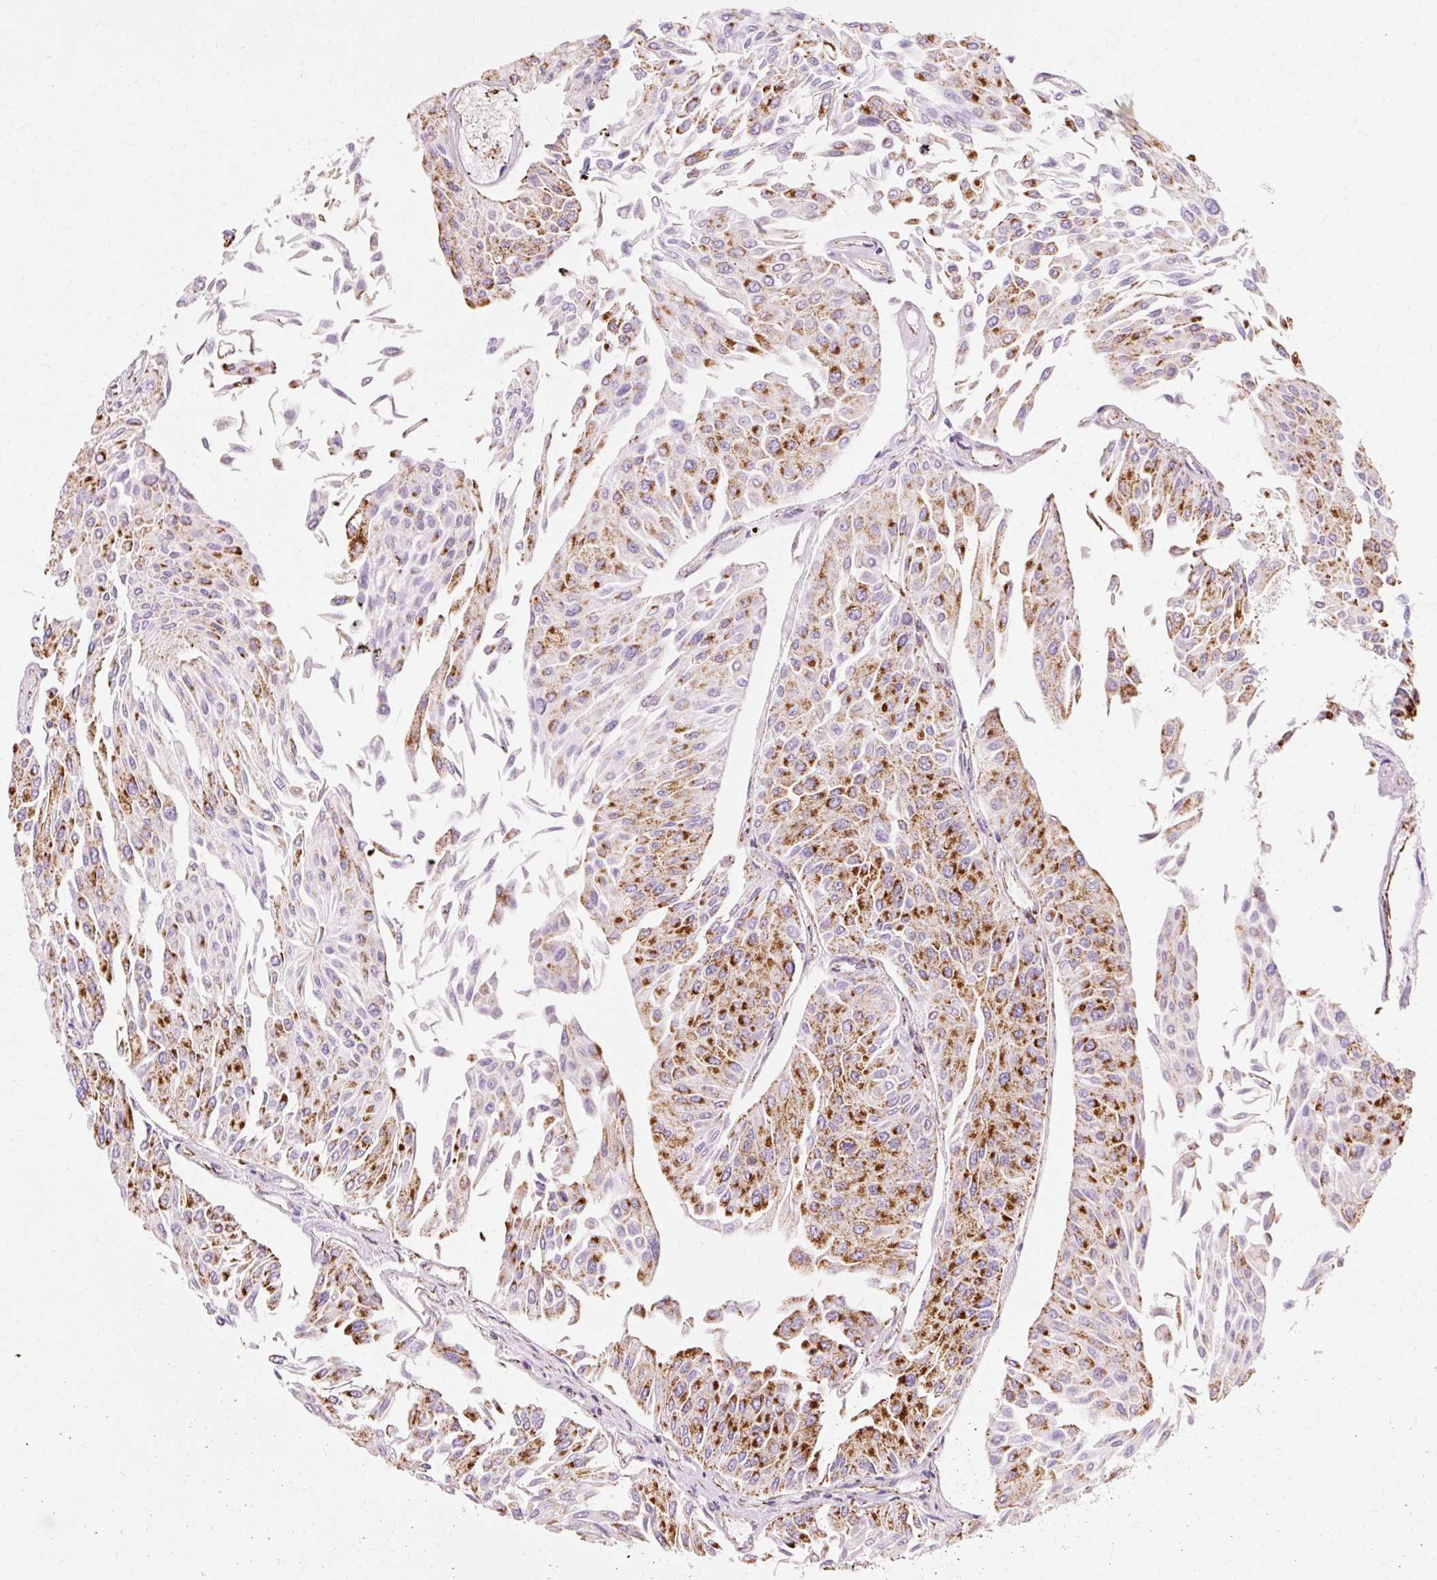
{"staining": {"intensity": "strong", "quantity": ">75%", "location": "cytoplasmic/membranous"}, "tissue": "urothelial cancer", "cell_type": "Tumor cells", "image_type": "cancer", "snomed": [{"axis": "morphology", "description": "Urothelial carcinoma, Low grade"}, {"axis": "topography", "description": "Urinary bladder"}], "caption": "Approximately >75% of tumor cells in urothelial carcinoma (low-grade) display strong cytoplasmic/membranous protein staining as visualized by brown immunohistochemical staining.", "gene": "ATP5PO", "patient": {"sex": "male", "age": 67}}